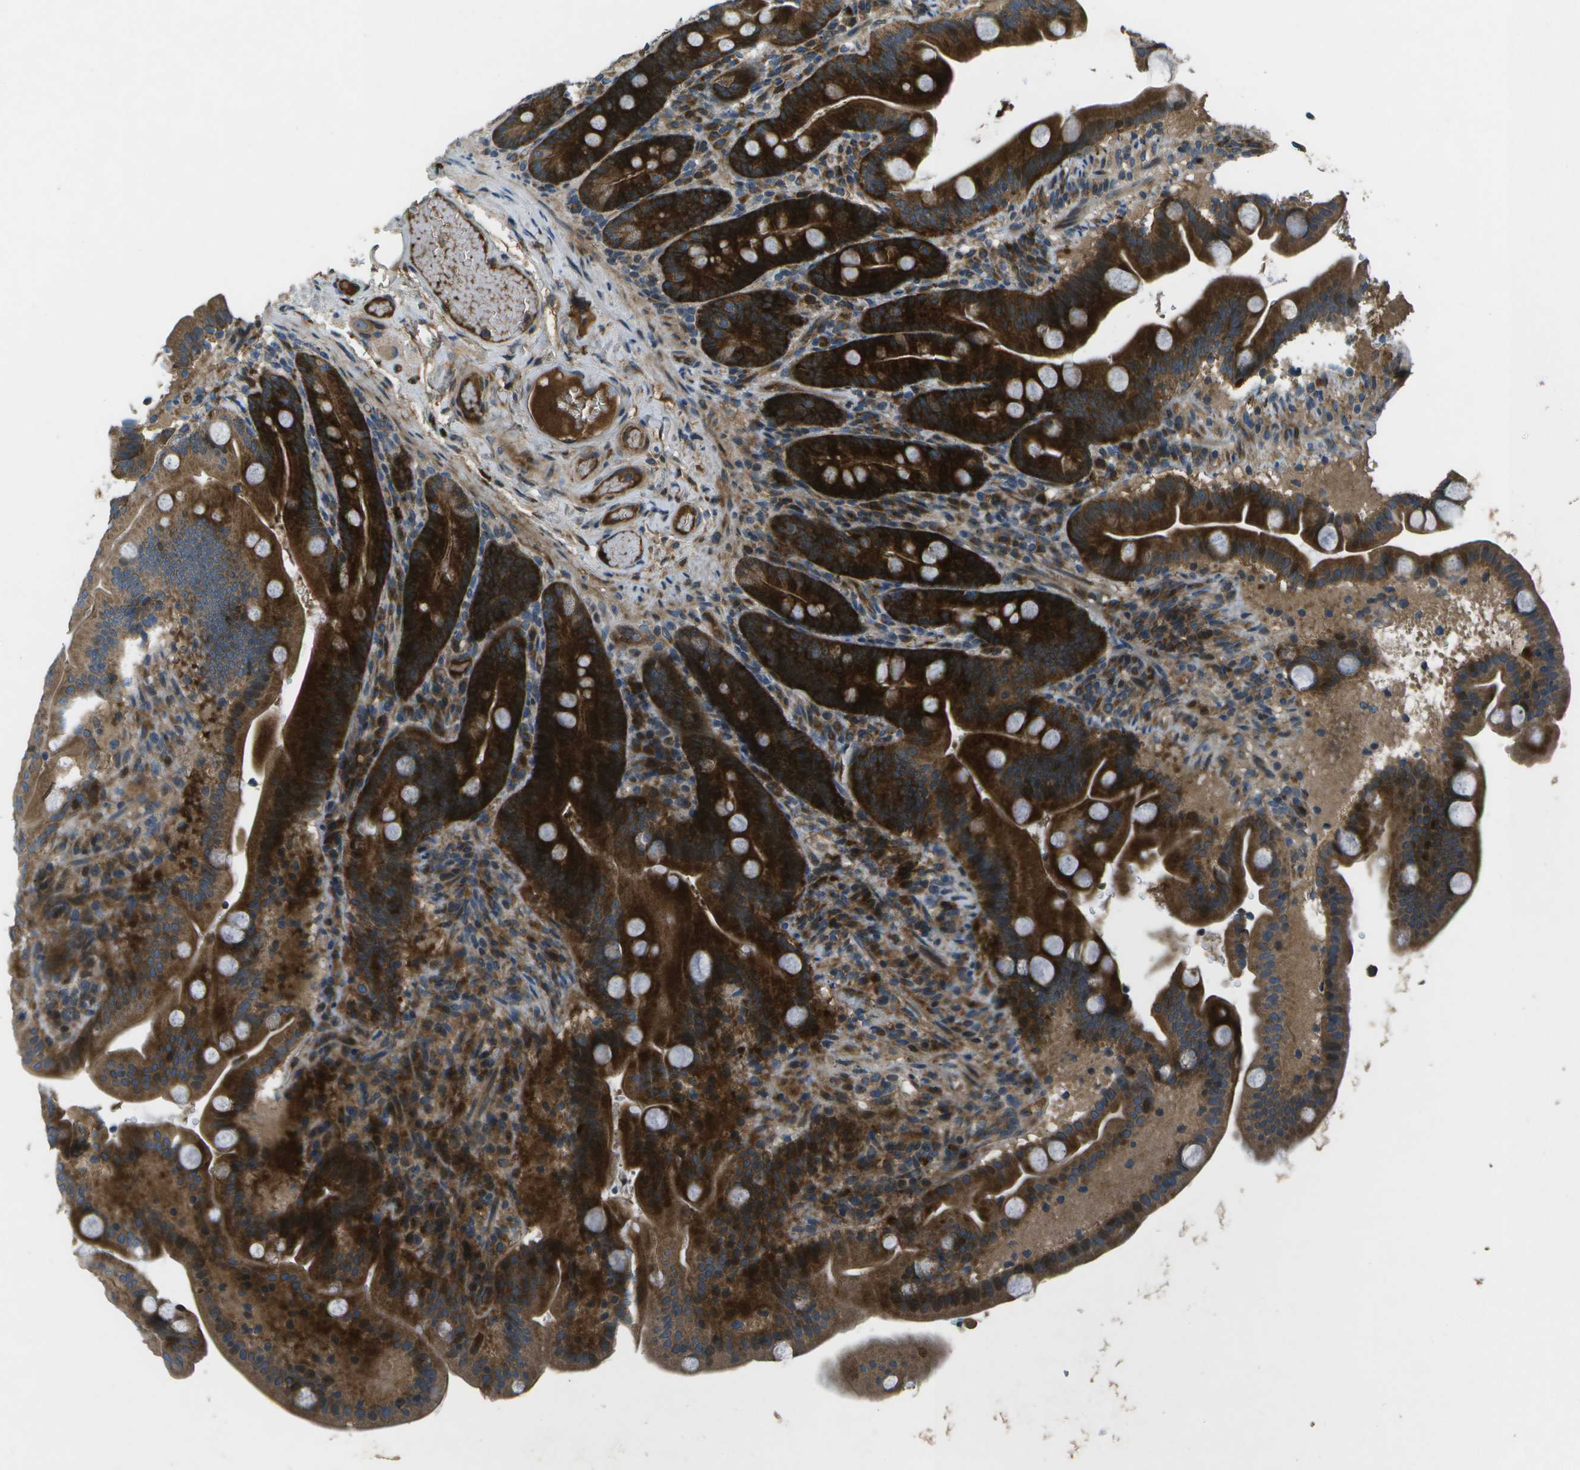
{"staining": {"intensity": "strong", "quantity": ">75%", "location": "cytoplasmic/membranous"}, "tissue": "duodenum", "cell_type": "Glandular cells", "image_type": "normal", "snomed": [{"axis": "morphology", "description": "Normal tissue, NOS"}, {"axis": "topography", "description": "Duodenum"}], "caption": "DAB immunohistochemical staining of unremarkable duodenum shows strong cytoplasmic/membranous protein expression in about >75% of glandular cells. The protein of interest is shown in brown color, while the nuclei are stained blue.", "gene": "PXYLP1", "patient": {"sex": "male", "age": 54}}